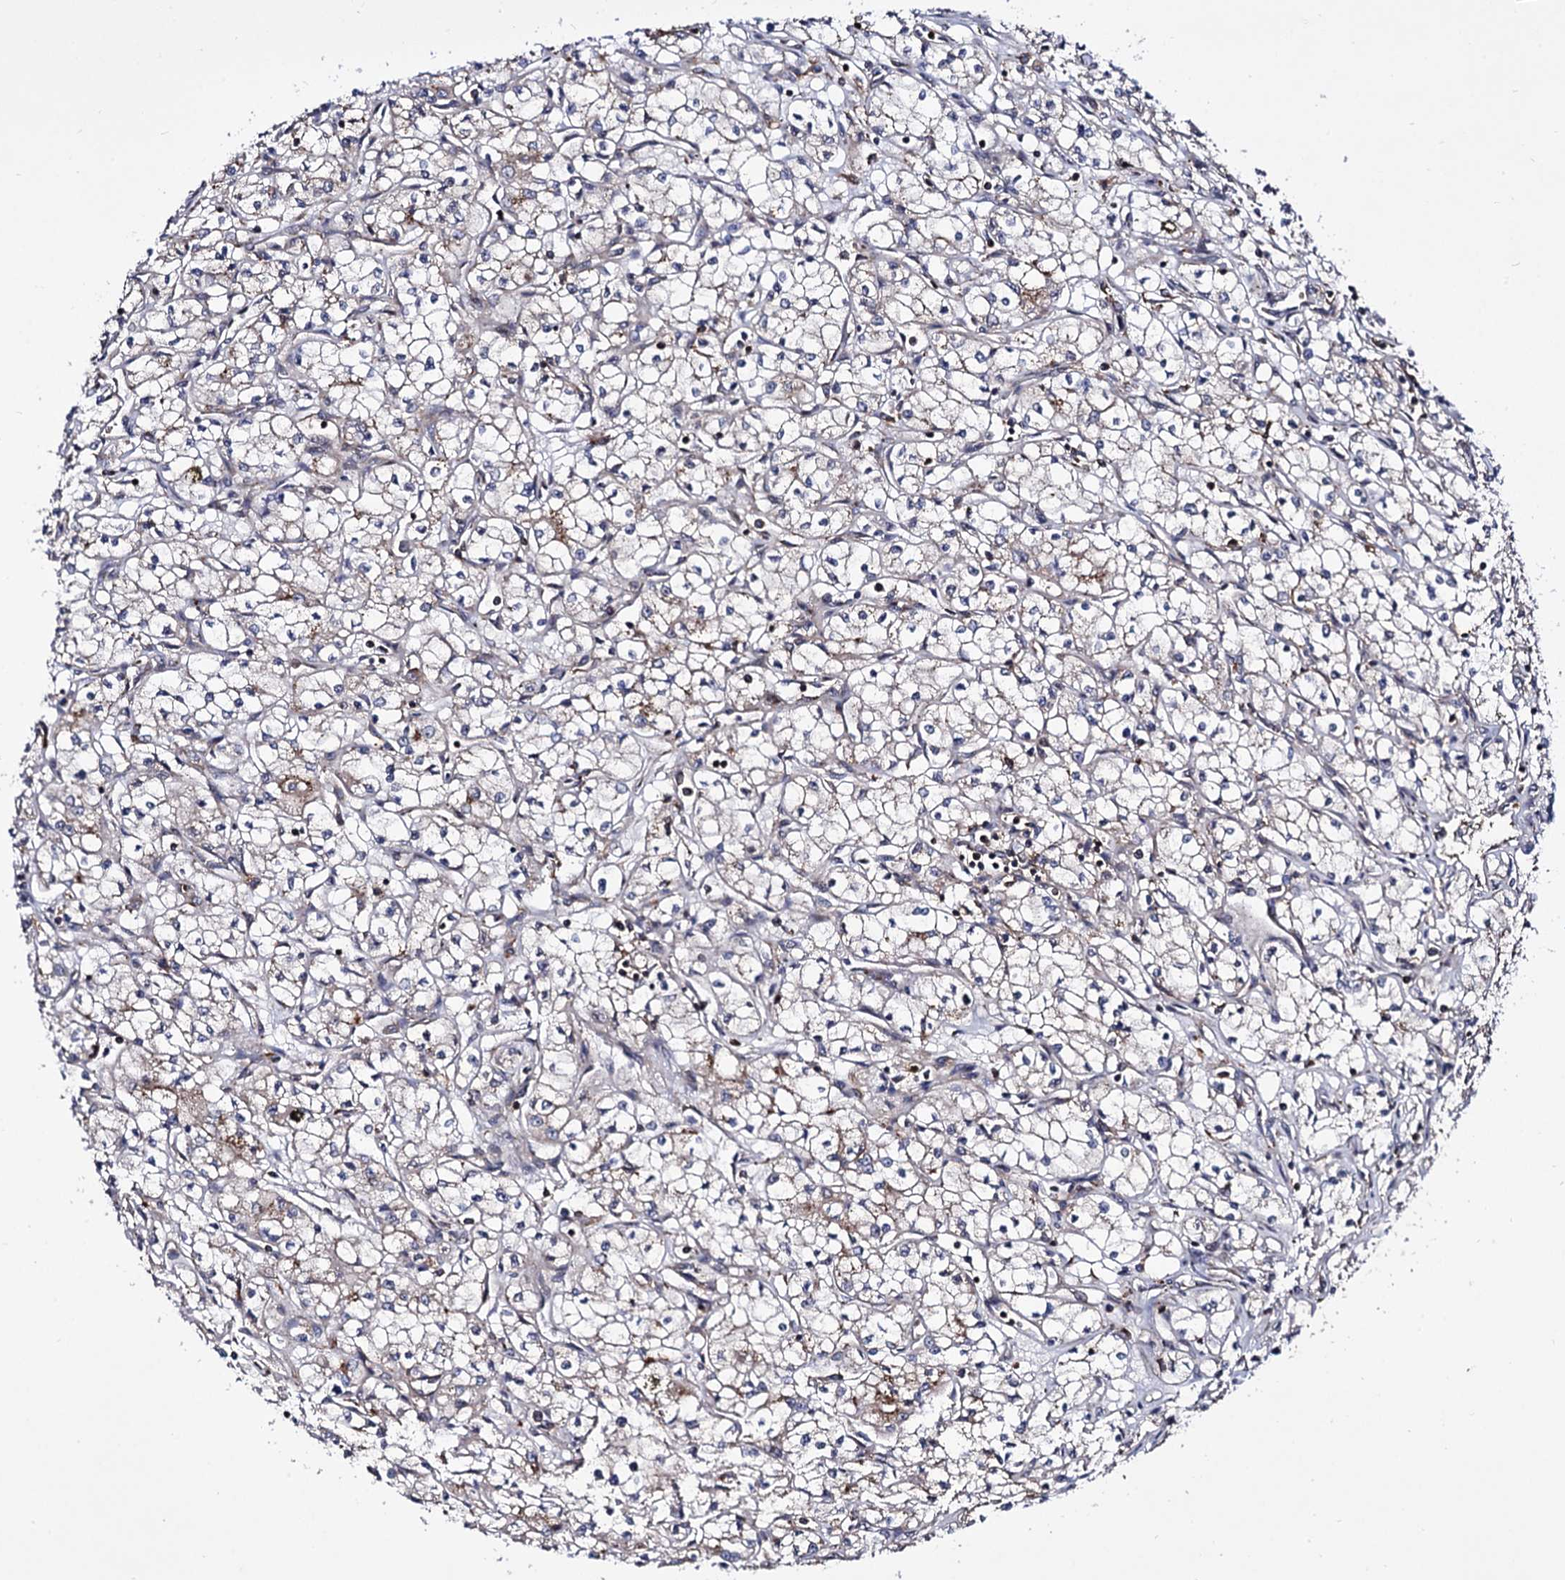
{"staining": {"intensity": "weak", "quantity": "25%-75%", "location": "cytoplasmic/membranous"}, "tissue": "renal cancer", "cell_type": "Tumor cells", "image_type": "cancer", "snomed": [{"axis": "morphology", "description": "Adenocarcinoma, NOS"}, {"axis": "topography", "description": "Kidney"}], "caption": "IHC image of neoplastic tissue: adenocarcinoma (renal) stained using immunohistochemistry displays low levels of weak protein expression localized specifically in the cytoplasmic/membranous of tumor cells, appearing as a cytoplasmic/membranous brown color.", "gene": "MICAL2", "patient": {"sex": "male", "age": 59}}